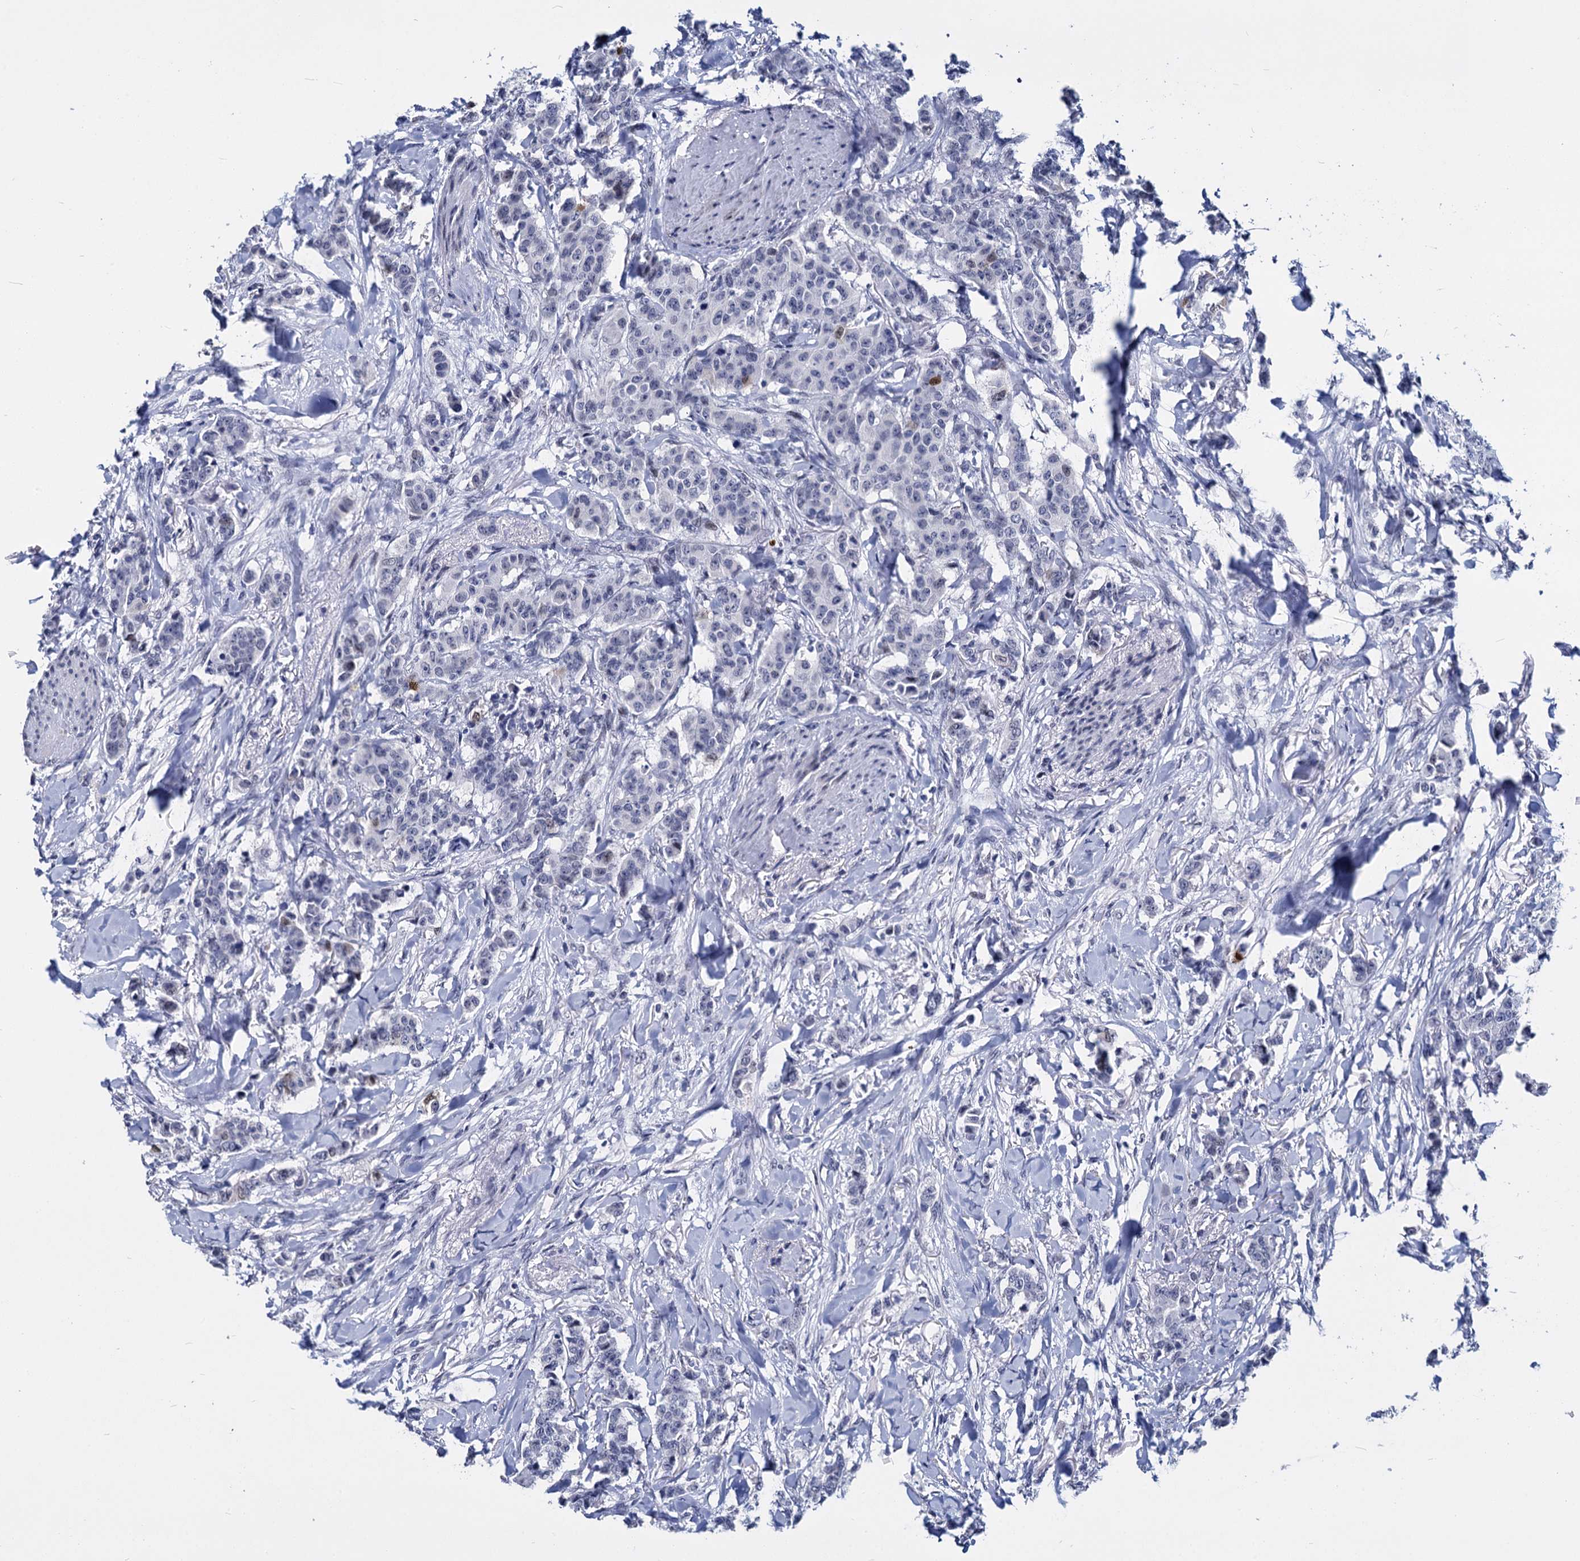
{"staining": {"intensity": "negative", "quantity": "none", "location": "none"}, "tissue": "breast cancer", "cell_type": "Tumor cells", "image_type": "cancer", "snomed": [{"axis": "morphology", "description": "Duct carcinoma"}, {"axis": "topography", "description": "Breast"}], "caption": "The IHC micrograph has no significant expression in tumor cells of intraductal carcinoma (breast) tissue.", "gene": "MAGEA4", "patient": {"sex": "female", "age": 40}}